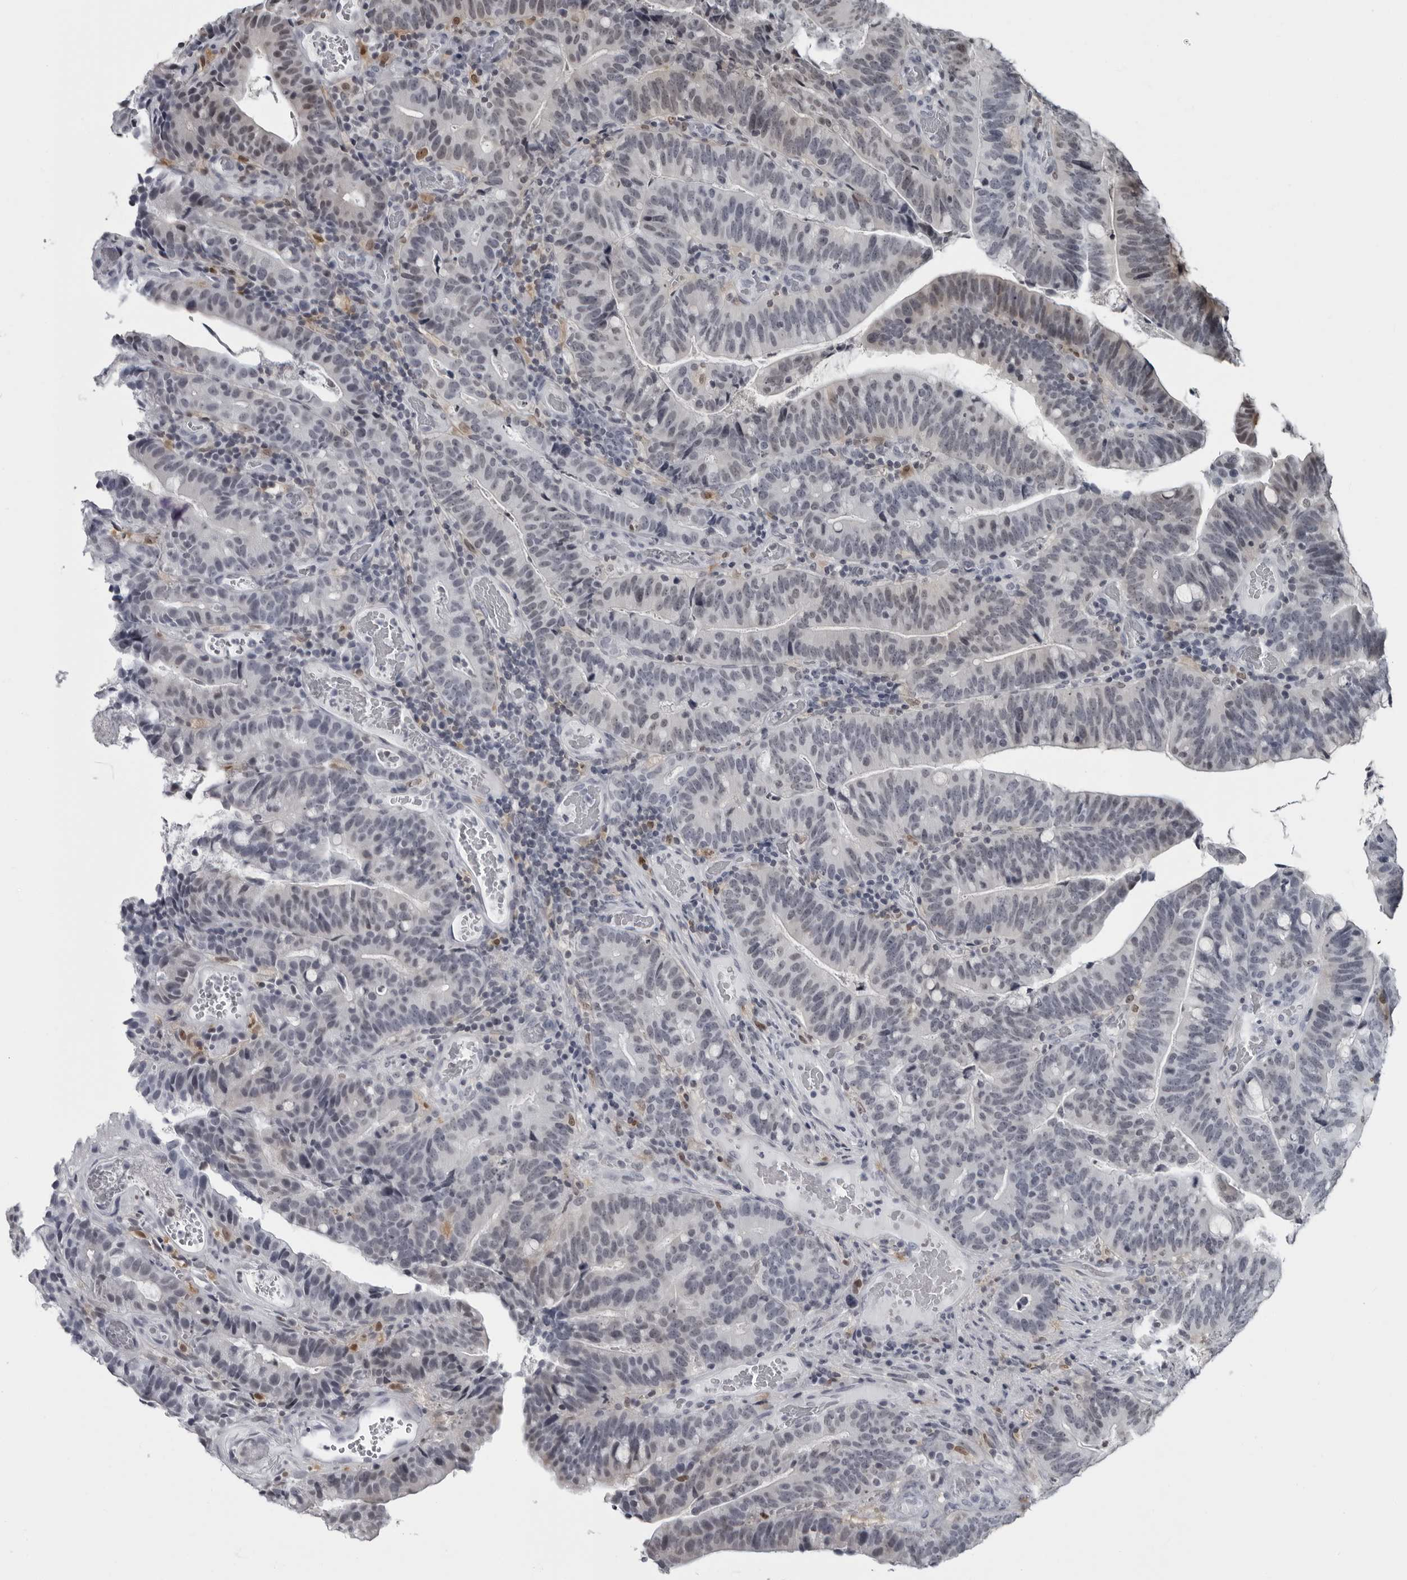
{"staining": {"intensity": "weak", "quantity": "<25%", "location": "nuclear"}, "tissue": "colorectal cancer", "cell_type": "Tumor cells", "image_type": "cancer", "snomed": [{"axis": "morphology", "description": "Adenocarcinoma, NOS"}, {"axis": "topography", "description": "Colon"}], "caption": "The immunohistochemistry (IHC) histopathology image has no significant positivity in tumor cells of colorectal cancer tissue. (Brightfield microscopy of DAB IHC at high magnification).", "gene": "LZIC", "patient": {"sex": "female", "age": 66}}